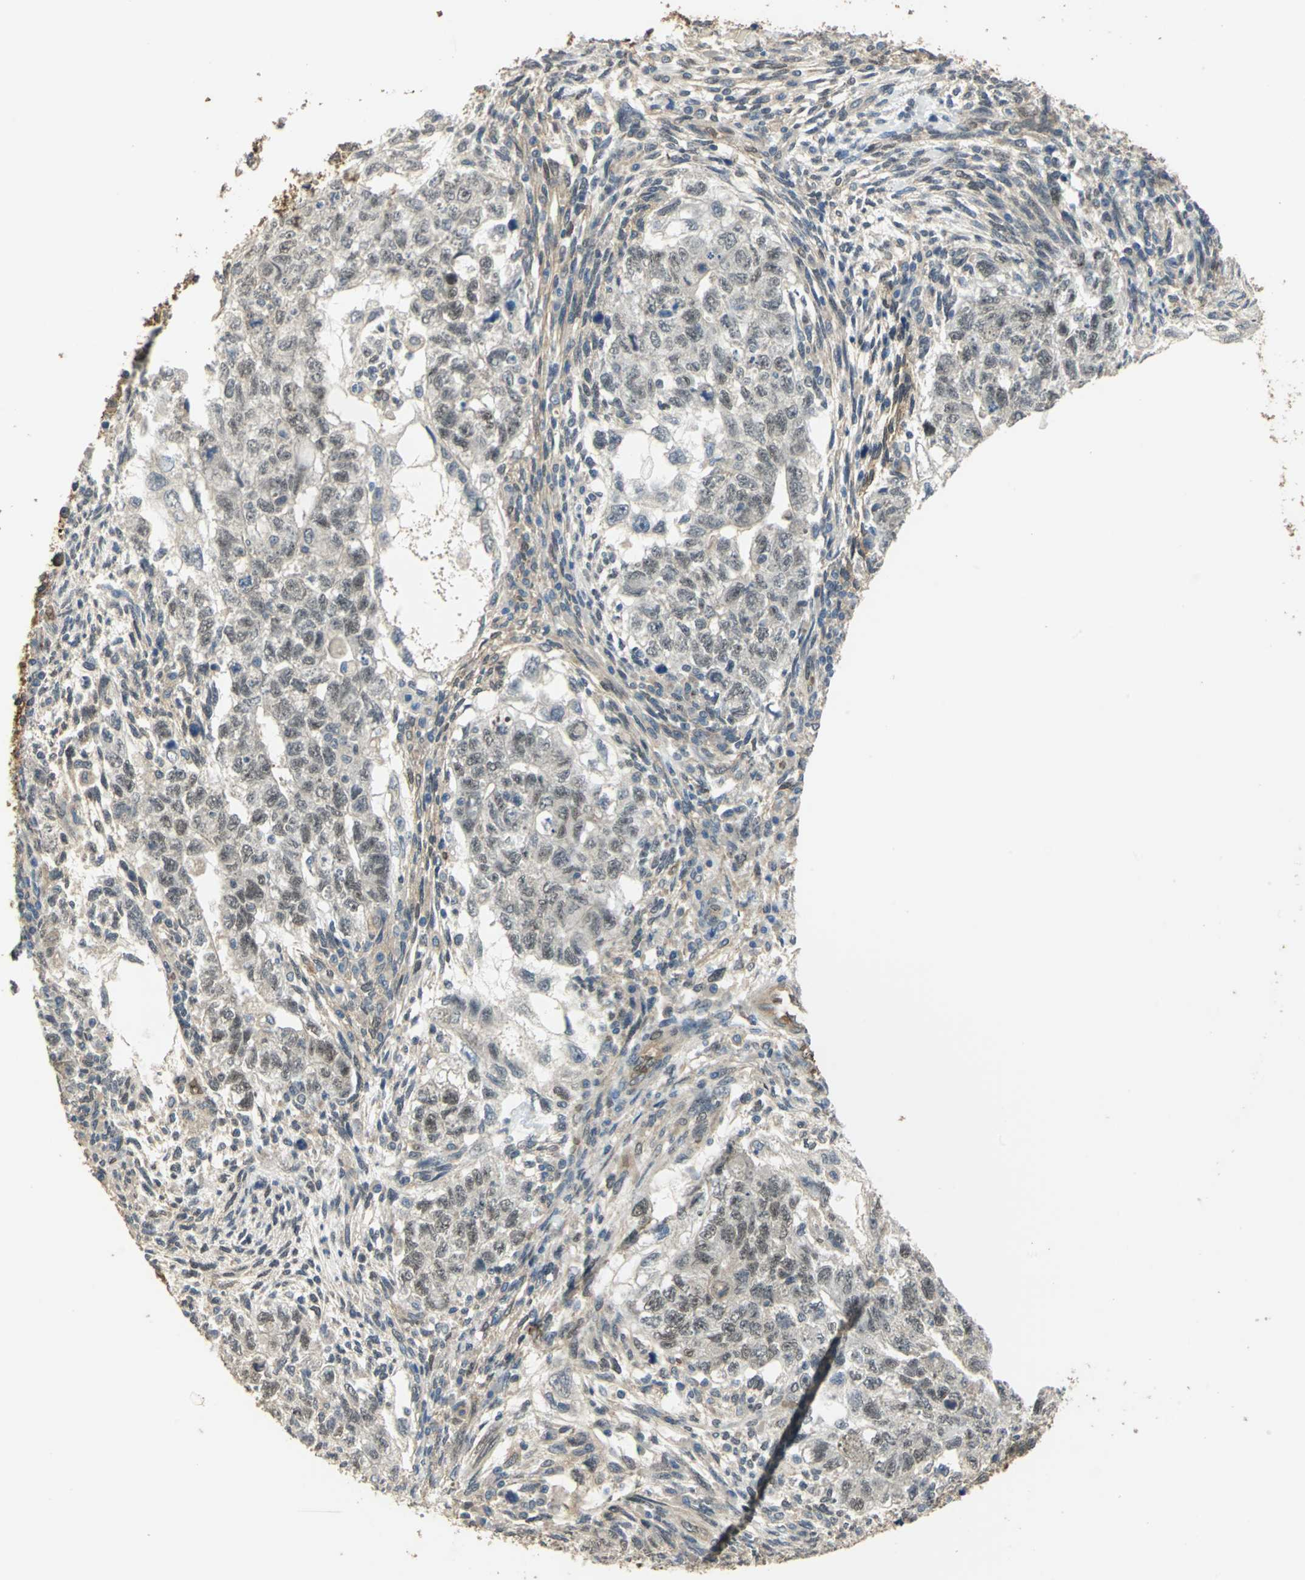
{"staining": {"intensity": "weak", "quantity": "25%-75%", "location": "cytoplasmic/membranous,nuclear"}, "tissue": "testis cancer", "cell_type": "Tumor cells", "image_type": "cancer", "snomed": [{"axis": "morphology", "description": "Normal tissue, NOS"}, {"axis": "morphology", "description": "Carcinoma, Embryonal, NOS"}, {"axis": "topography", "description": "Testis"}], "caption": "Immunohistochemistry staining of testis embryonal carcinoma, which shows low levels of weak cytoplasmic/membranous and nuclear staining in about 25%-75% of tumor cells indicating weak cytoplasmic/membranous and nuclear protein positivity. The staining was performed using DAB (brown) for protein detection and nuclei were counterstained in hematoxylin (blue).", "gene": "DDAH1", "patient": {"sex": "male", "age": 36}}